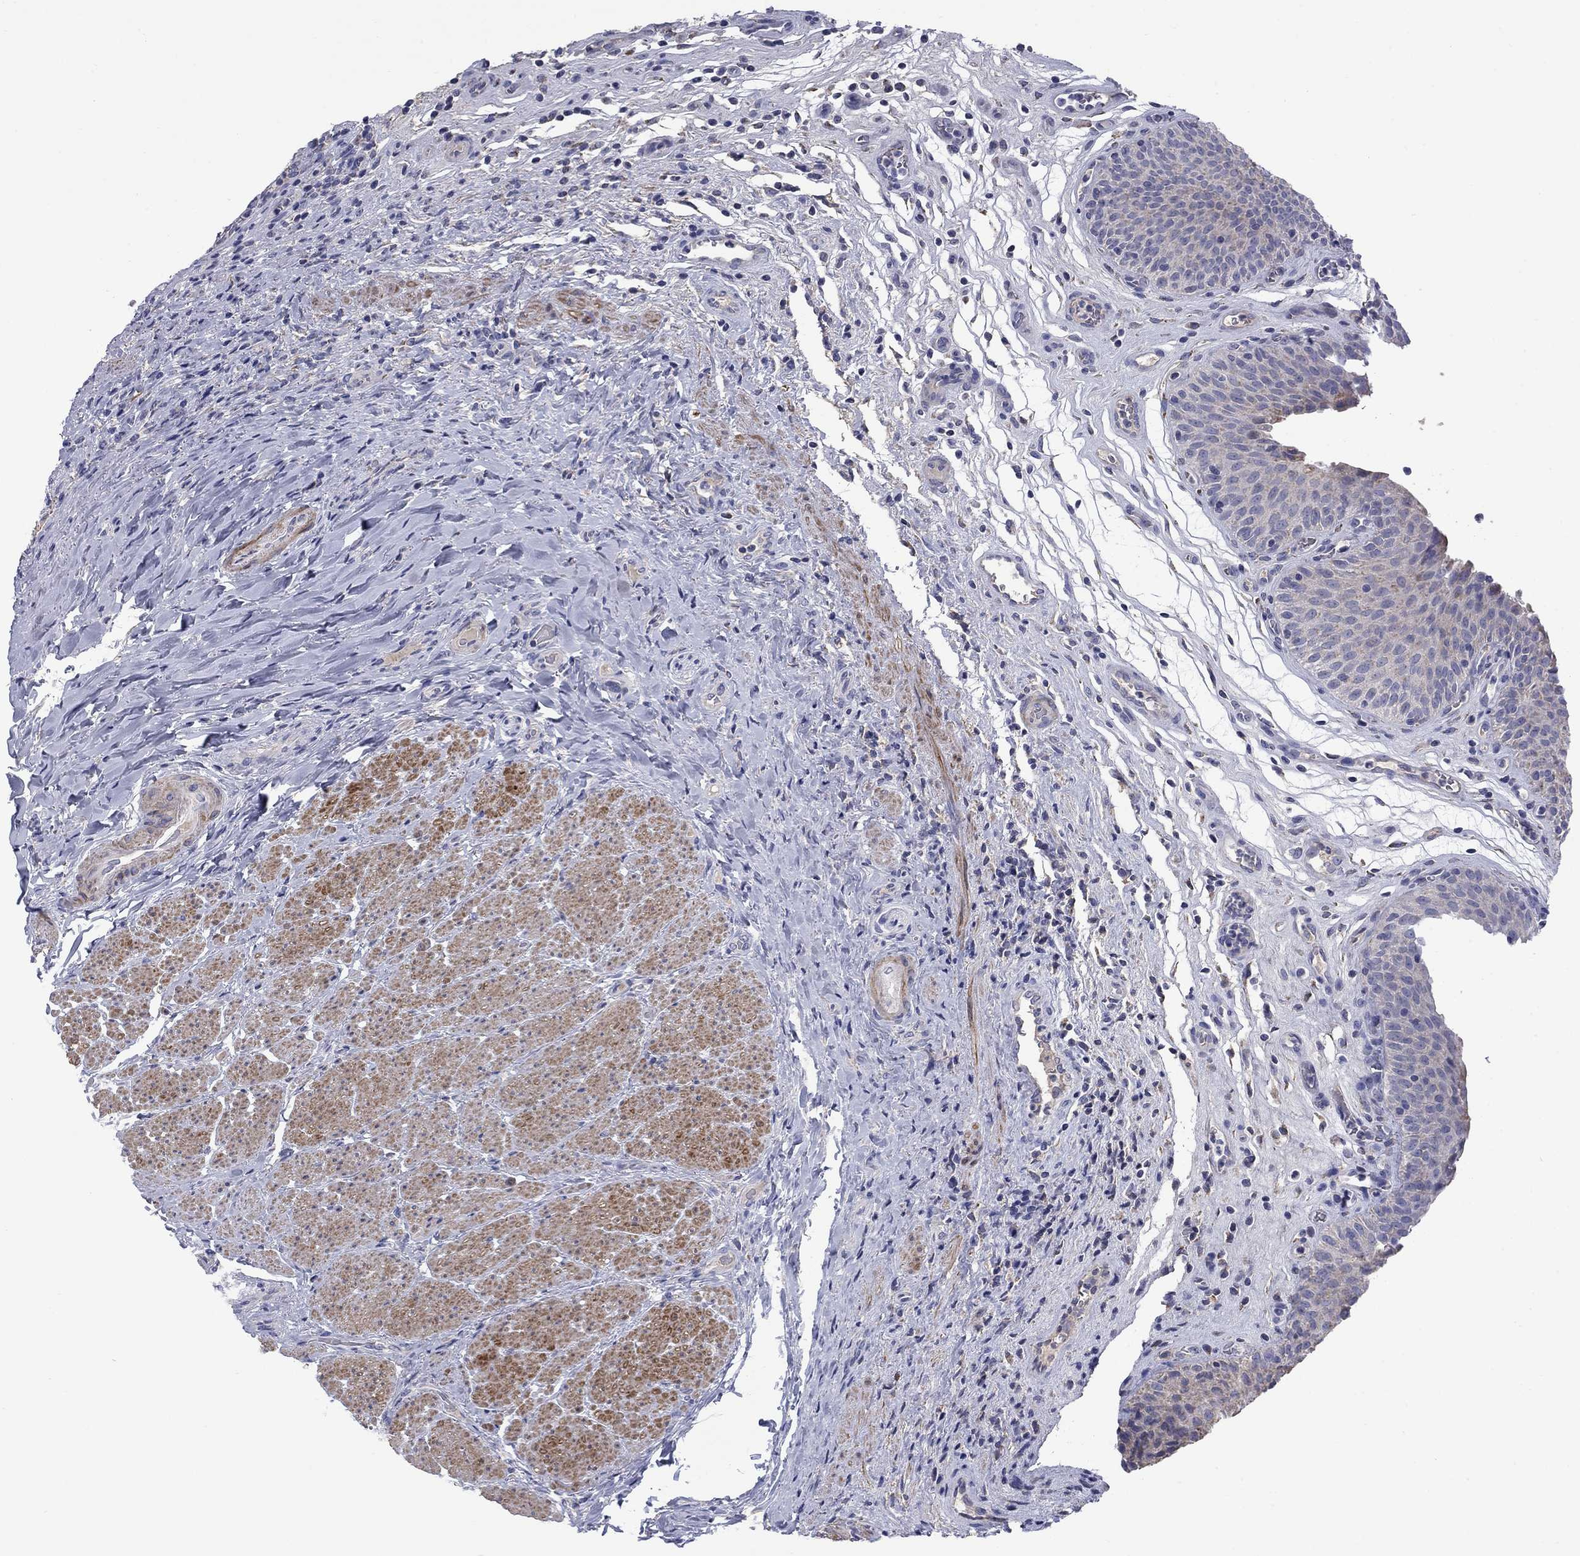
{"staining": {"intensity": "negative", "quantity": "none", "location": "none"}, "tissue": "urinary bladder", "cell_type": "Urothelial cells", "image_type": "normal", "snomed": [{"axis": "morphology", "description": "Normal tissue, NOS"}, {"axis": "topography", "description": "Urinary bladder"}], "caption": "A high-resolution image shows immunohistochemistry (IHC) staining of benign urinary bladder, which reveals no significant staining in urothelial cells. (Brightfield microscopy of DAB IHC at high magnification).", "gene": "FRK", "patient": {"sex": "male", "age": 66}}